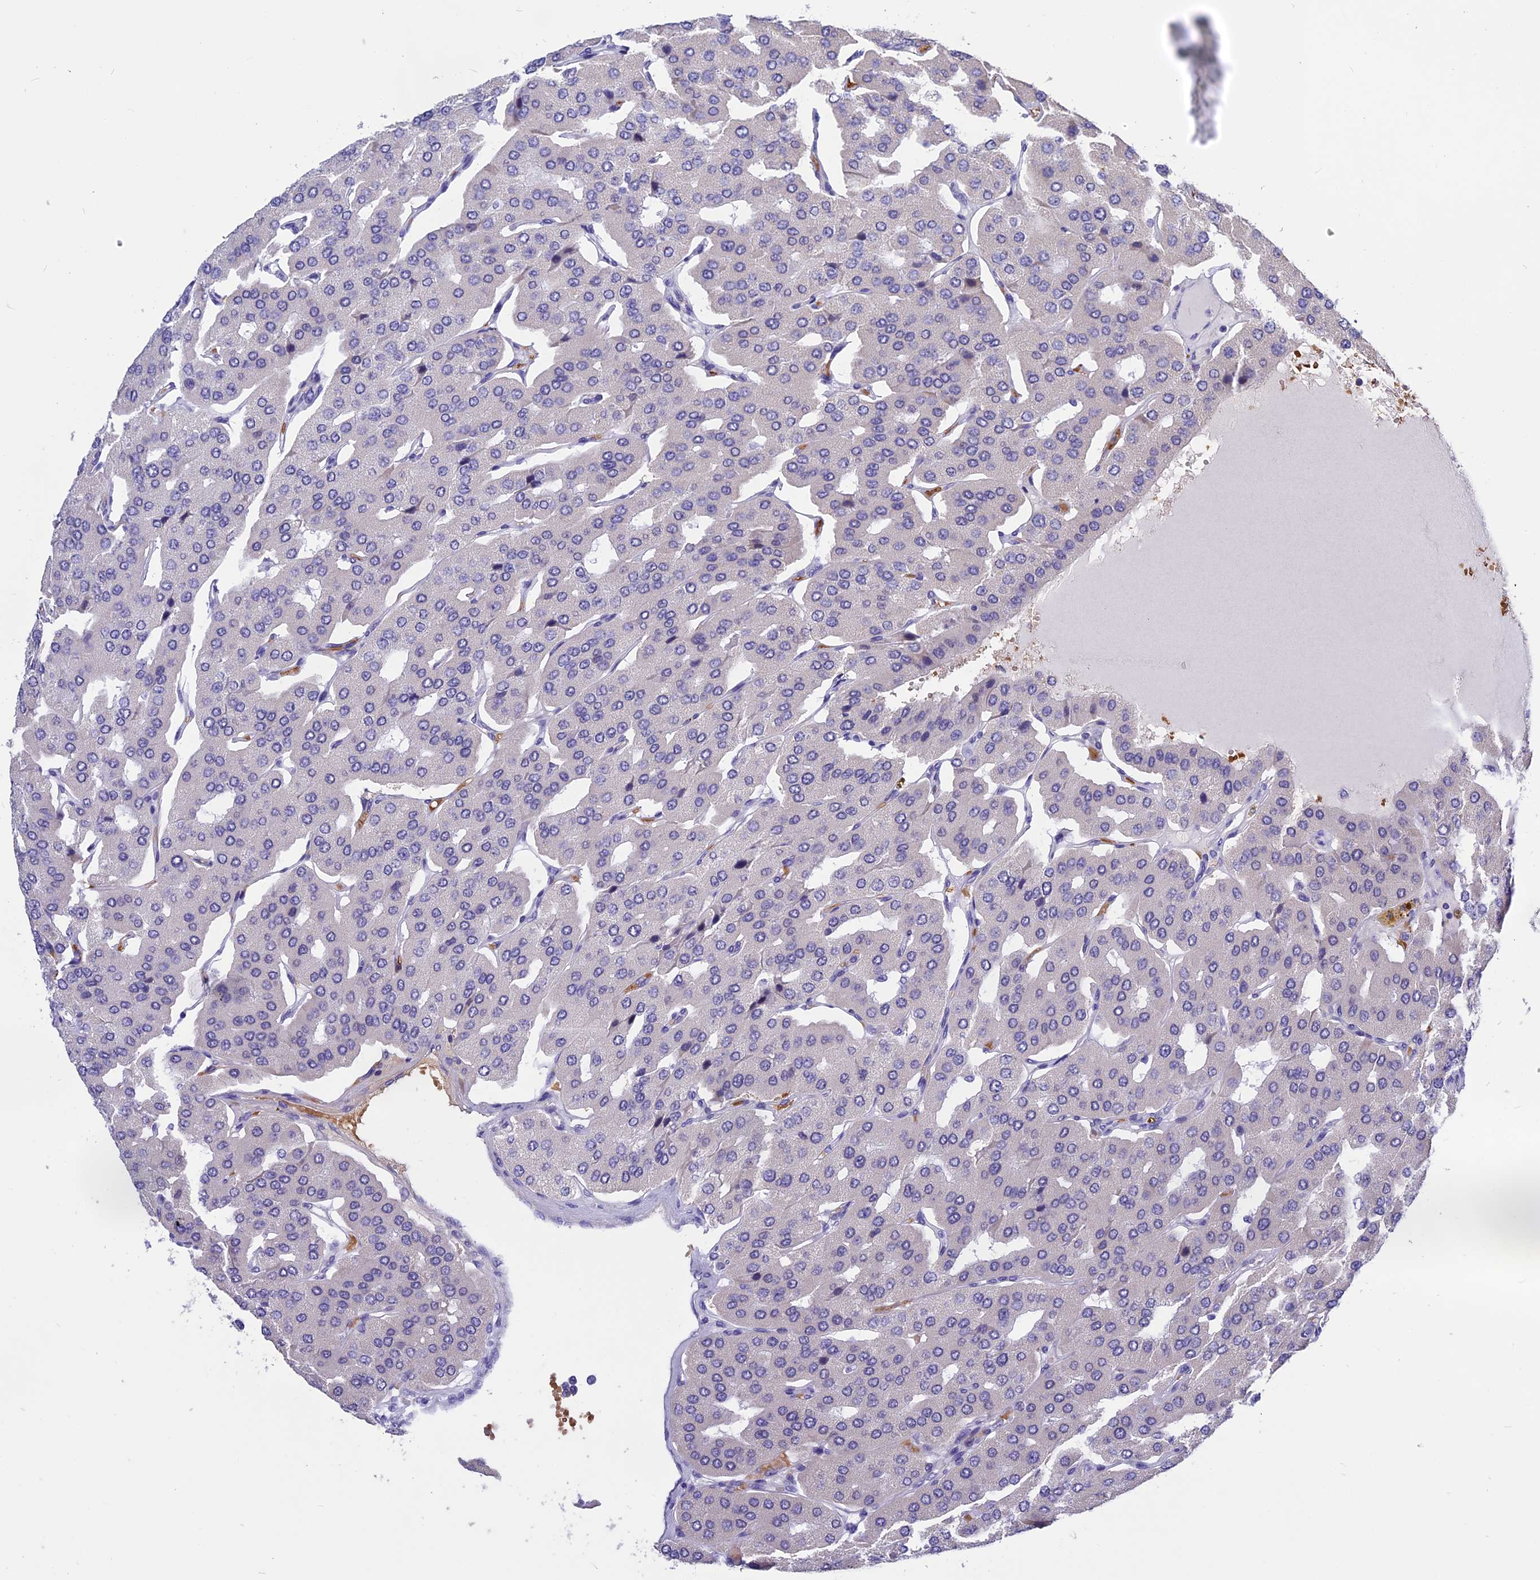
{"staining": {"intensity": "weak", "quantity": "<25%", "location": "cytoplasmic/membranous"}, "tissue": "parathyroid gland", "cell_type": "Glandular cells", "image_type": "normal", "snomed": [{"axis": "morphology", "description": "Normal tissue, NOS"}, {"axis": "morphology", "description": "Adenoma, NOS"}, {"axis": "topography", "description": "Parathyroid gland"}], "caption": "Immunohistochemistry (IHC) image of unremarkable parathyroid gland: parathyroid gland stained with DAB displays no significant protein positivity in glandular cells. (DAB immunohistochemistry (IHC) with hematoxylin counter stain).", "gene": "KNOP1", "patient": {"sex": "female", "age": 86}}